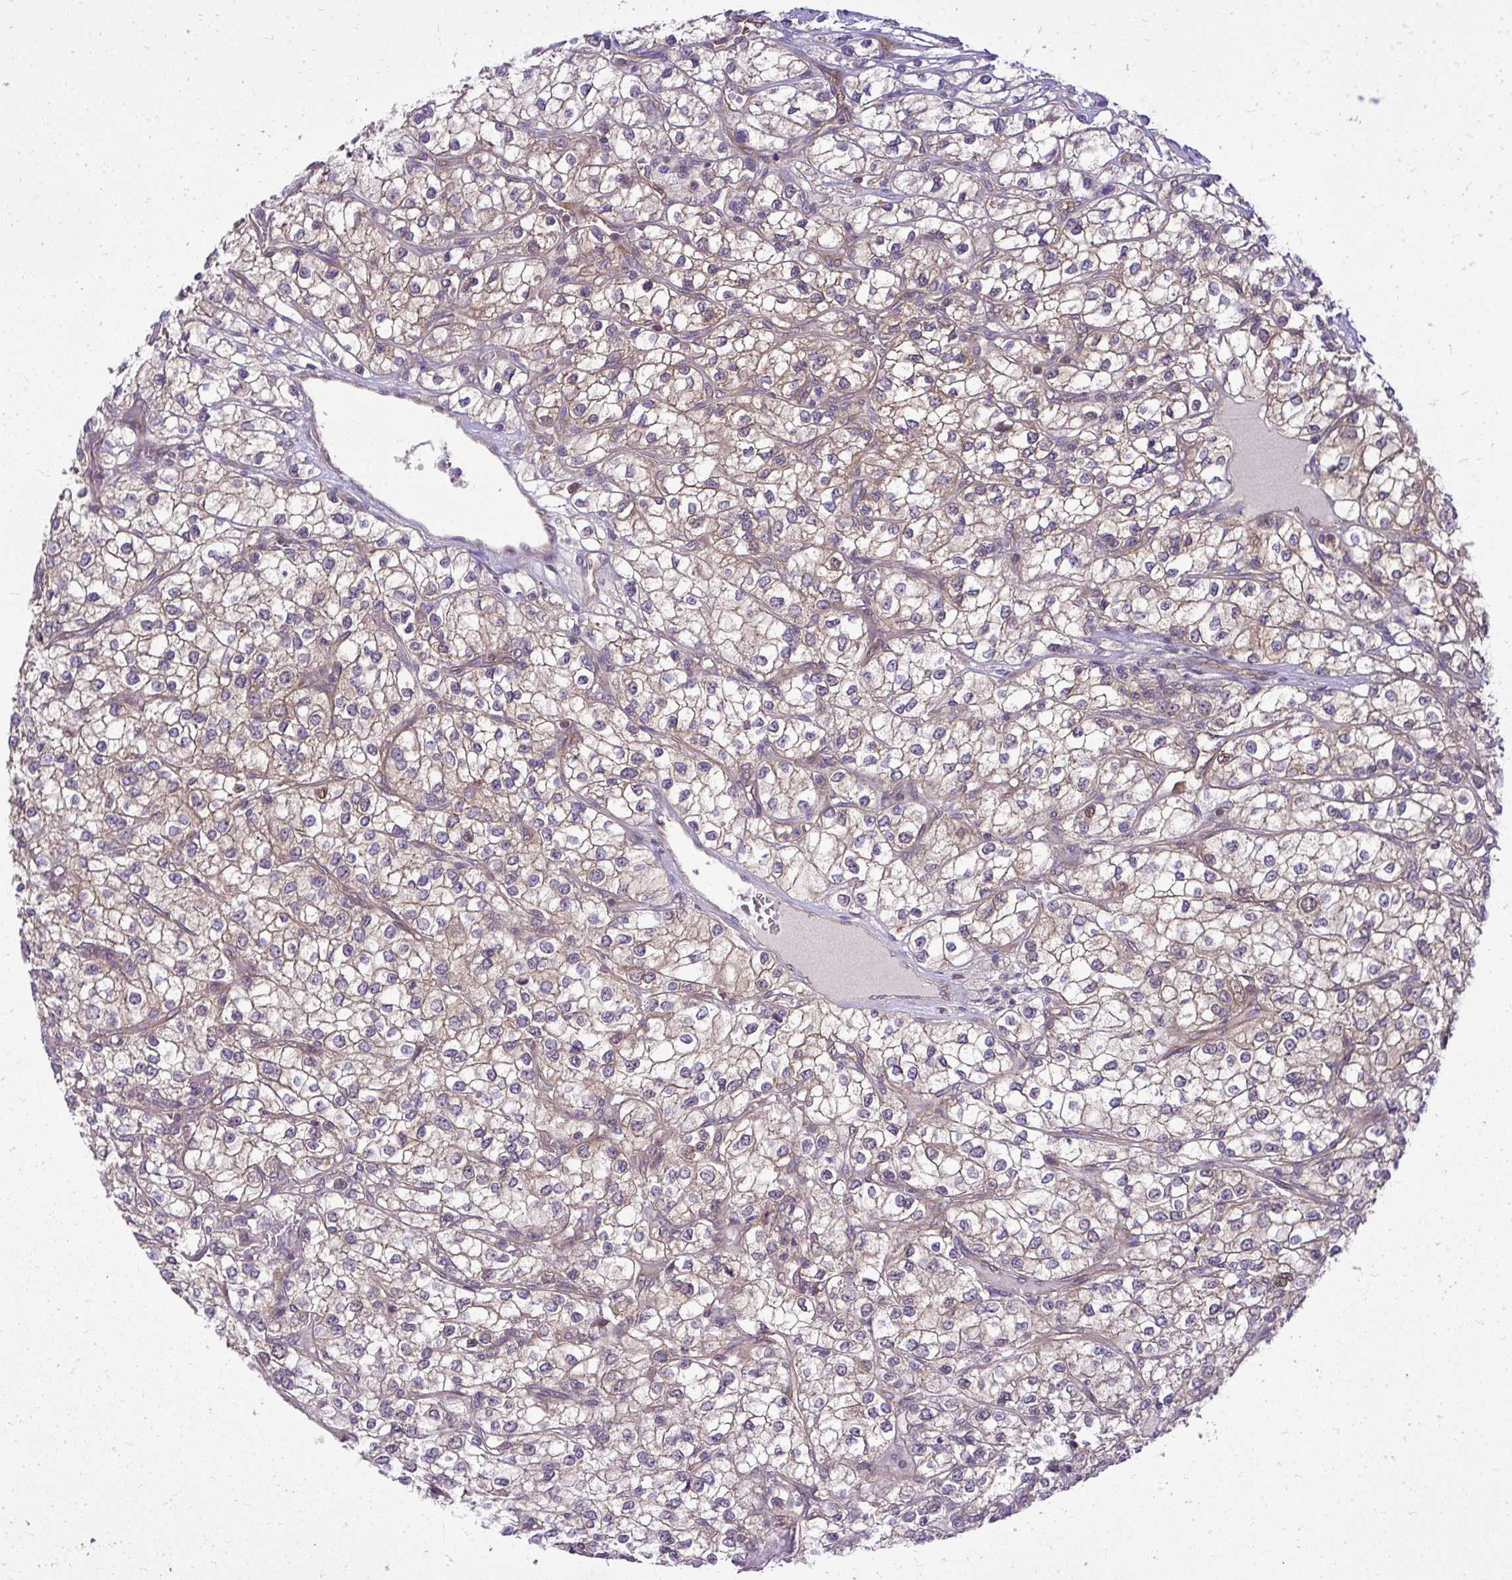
{"staining": {"intensity": "weak", "quantity": "<25%", "location": "cytoplasmic/membranous"}, "tissue": "renal cancer", "cell_type": "Tumor cells", "image_type": "cancer", "snomed": [{"axis": "morphology", "description": "Adenocarcinoma, NOS"}, {"axis": "topography", "description": "Kidney"}], "caption": "This photomicrograph is of adenocarcinoma (renal) stained with IHC to label a protein in brown with the nuclei are counter-stained blue. There is no expression in tumor cells.", "gene": "PPP5C", "patient": {"sex": "male", "age": 80}}